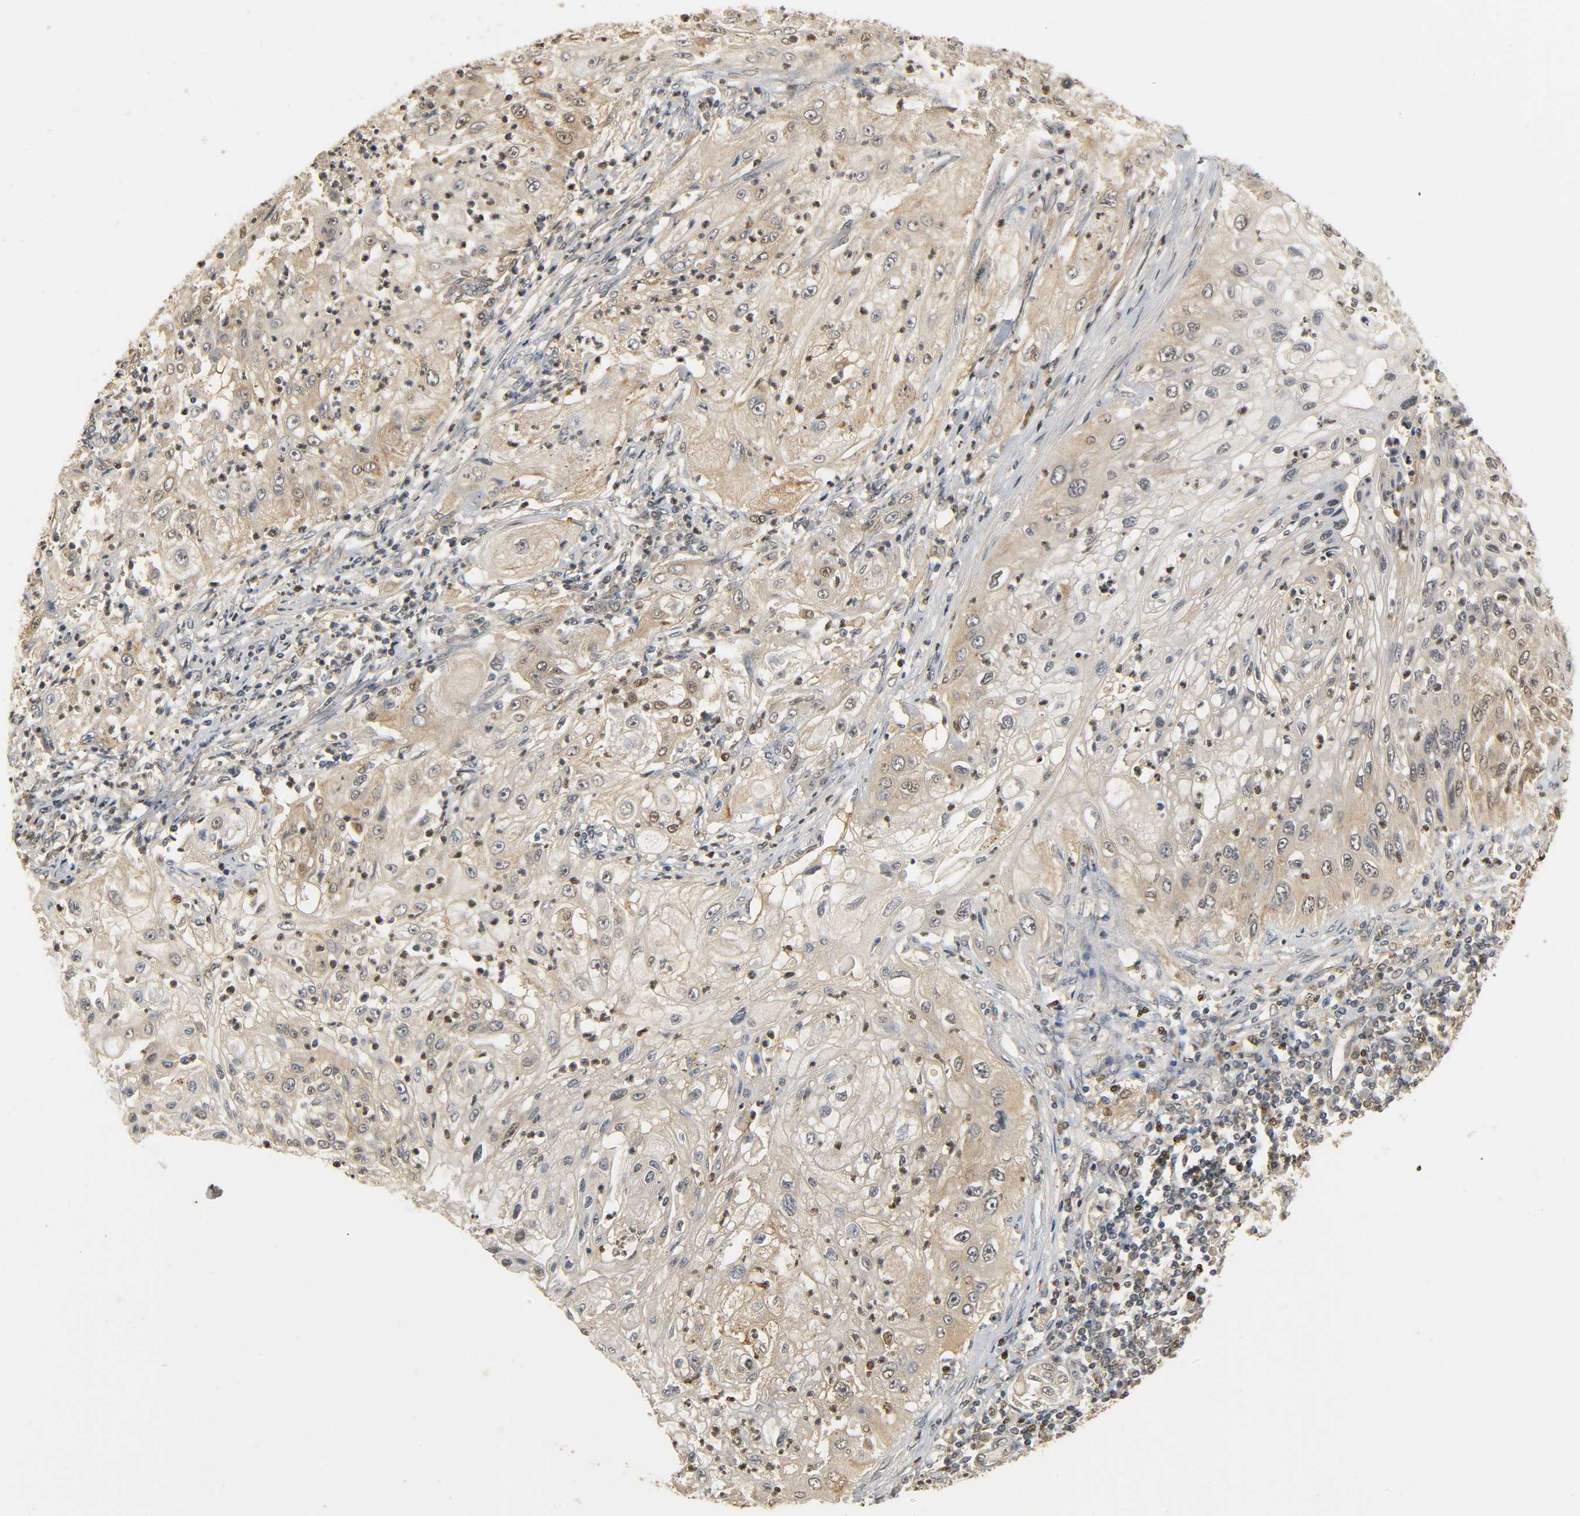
{"staining": {"intensity": "weak", "quantity": ">75%", "location": "cytoplasmic/membranous"}, "tissue": "lung cancer", "cell_type": "Tumor cells", "image_type": "cancer", "snomed": [{"axis": "morphology", "description": "Inflammation, NOS"}, {"axis": "morphology", "description": "Squamous cell carcinoma, NOS"}, {"axis": "topography", "description": "Lymph node"}, {"axis": "topography", "description": "Soft tissue"}, {"axis": "topography", "description": "Lung"}], "caption": "This histopathology image demonstrates IHC staining of human lung cancer, with low weak cytoplasmic/membranous expression in about >75% of tumor cells.", "gene": "ZFPM2", "patient": {"sex": "male", "age": 66}}